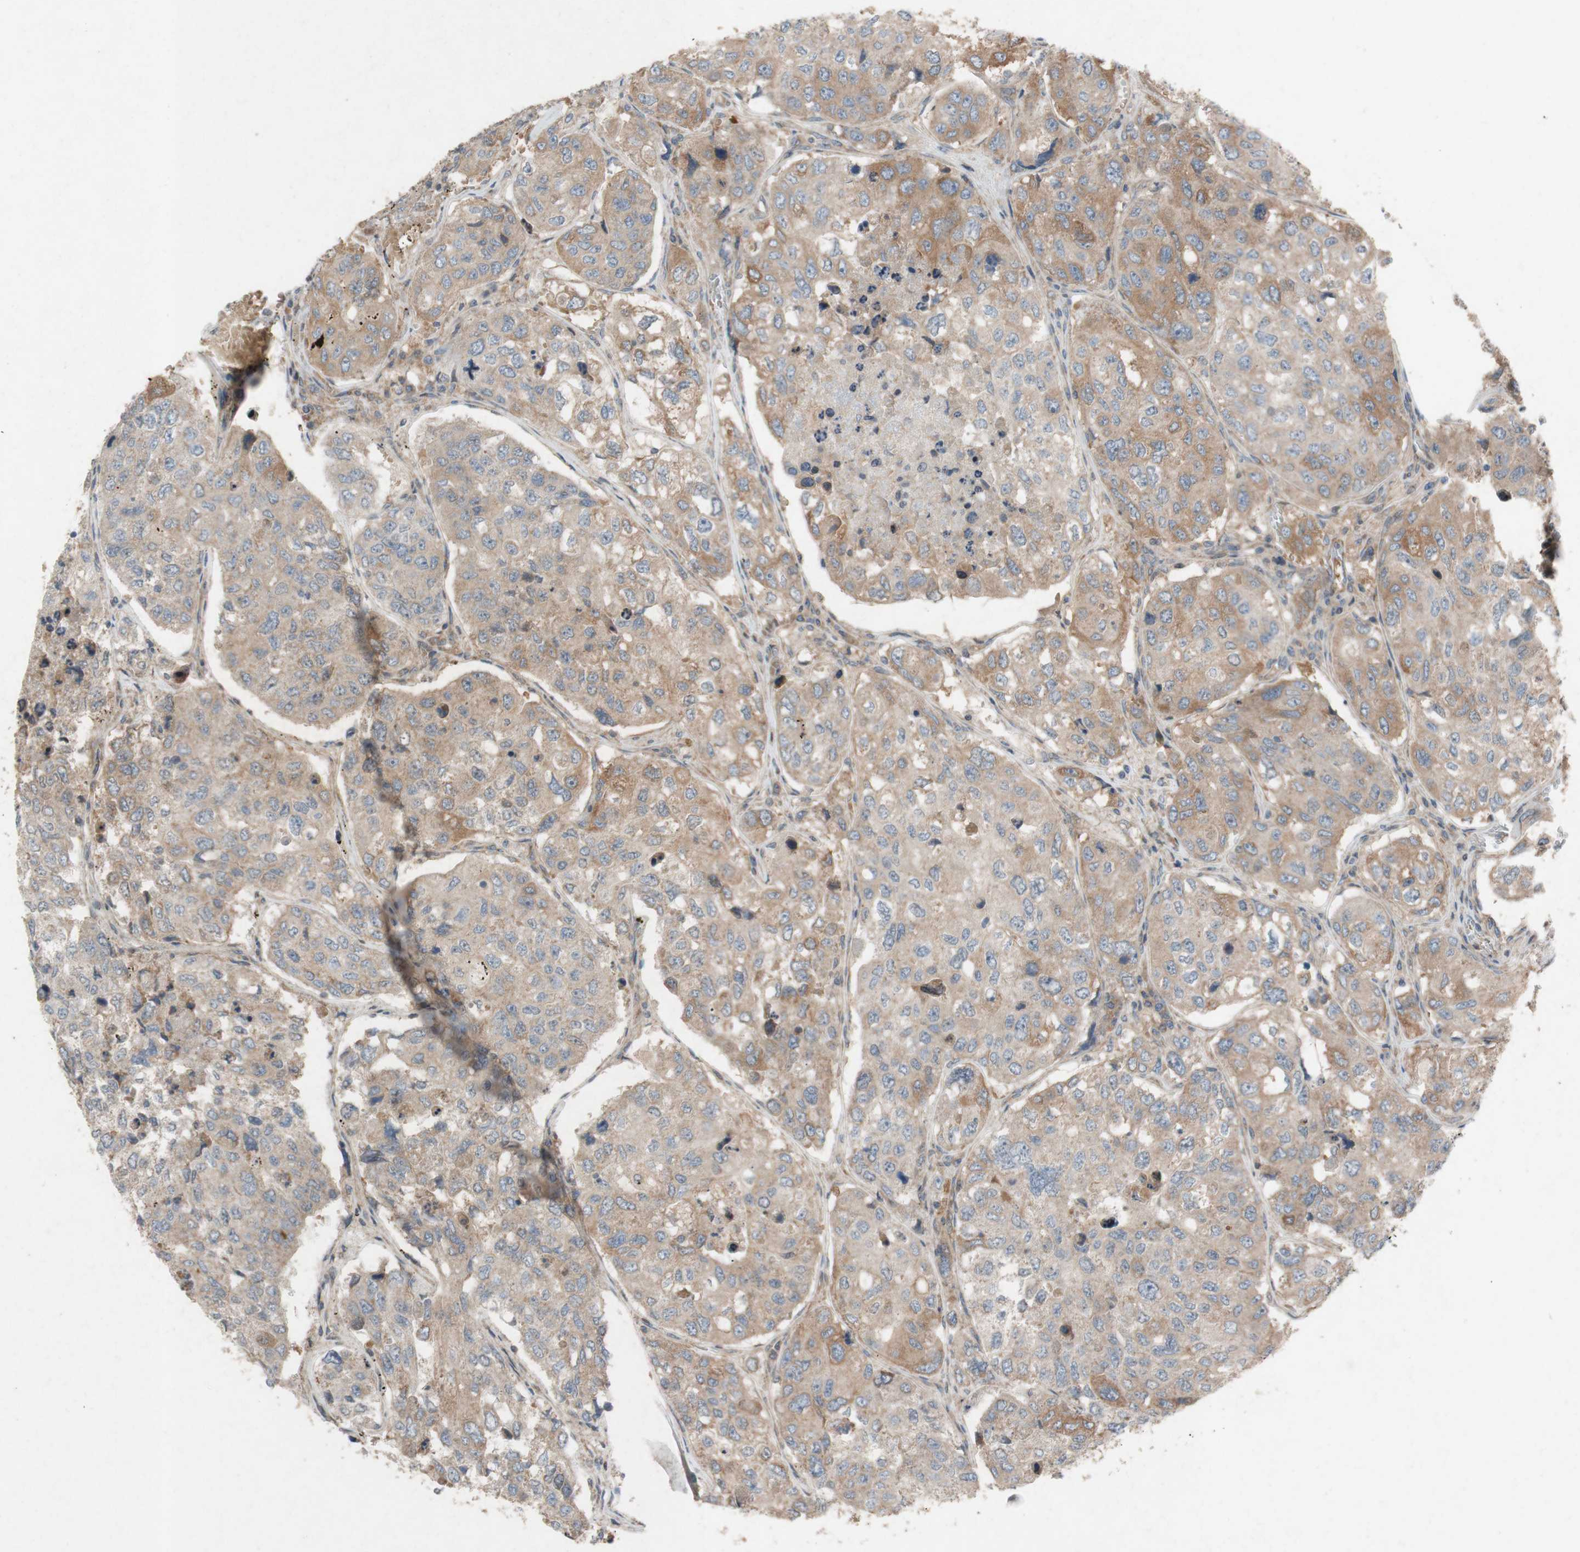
{"staining": {"intensity": "moderate", "quantity": ">75%", "location": "cytoplasmic/membranous"}, "tissue": "urothelial cancer", "cell_type": "Tumor cells", "image_type": "cancer", "snomed": [{"axis": "morphology", "description": "Urothelial carcinoma, High grade"}, {"axis": "topography", "description": "Lymph node"}, {"axis": "topography", "description": "Urinary bladder"}], "caption": "The image reveals a brown stain indicating the presence of a protein in the cytoplasmic/membranous of tumor cells in high-grade urothelial carcinoma.", "gene": "TST", "patient": {"sex": "male", "age": 51}}